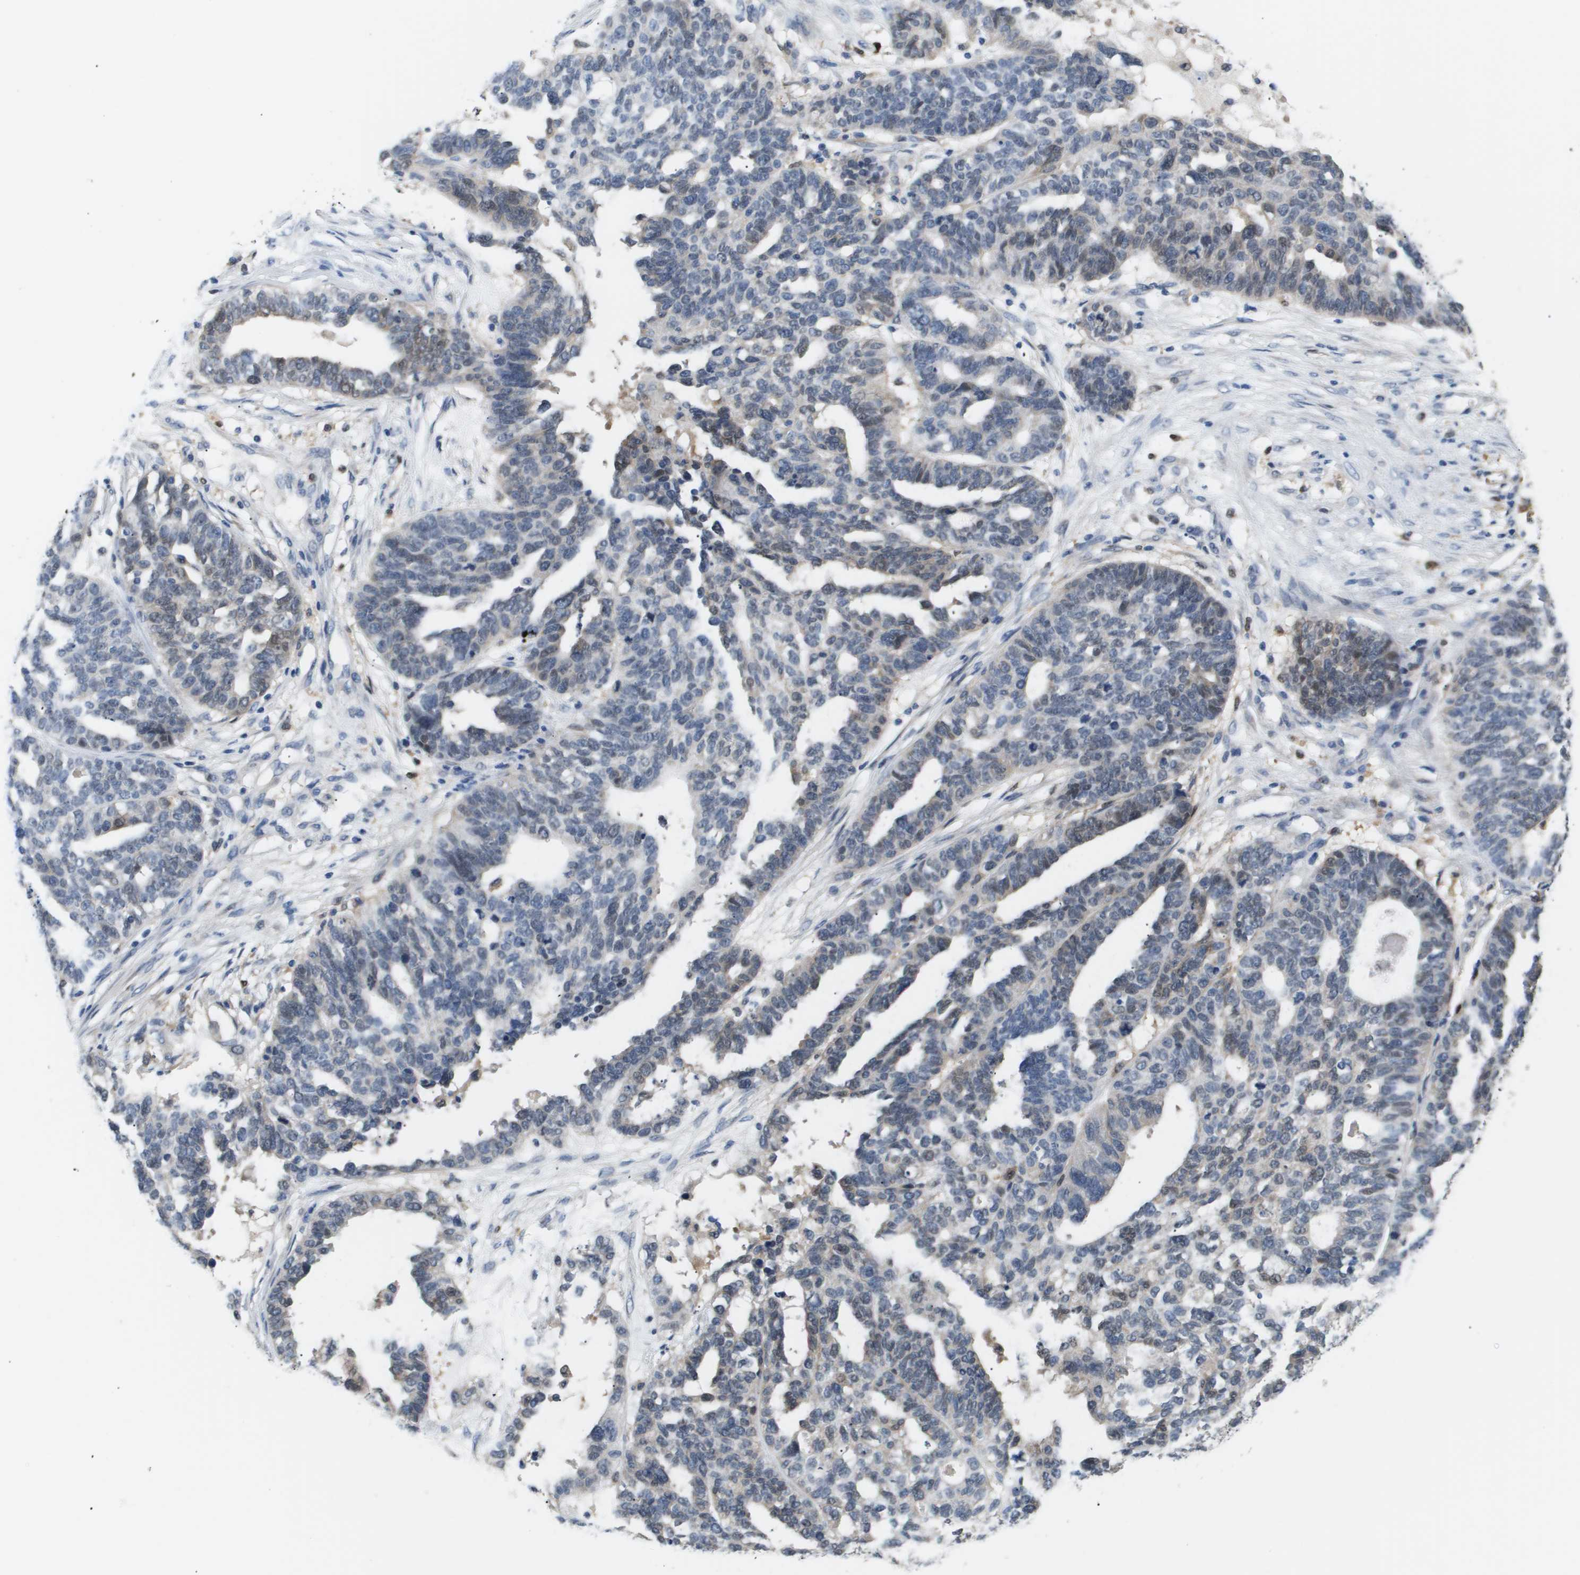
{"staining": {"intensity": "moderate", "quantity": "<25%", "location": "cytoplasmic/membranous,nuclear"}, "tissue": "ovarian cancer", "cell_type": "Tumor cells", "image_type": "cancer", "snomed": [{"axis": "morphology", "description": "Cystadenocarcinoma, serous, NOS"}, {"axis": "topography", "description": "Ovary"}], "caption": "A brown stain labels moderate cytoplasmic/membranous and nuclear positivity of a protein in serous cystadenocarcinoma (ovarian) tumor cells. The protein of interest is shown in brown color, while the nuclei are stained blue.", "gene": "AKR1A1", "patient": {"sex": "female", "age": 59}}